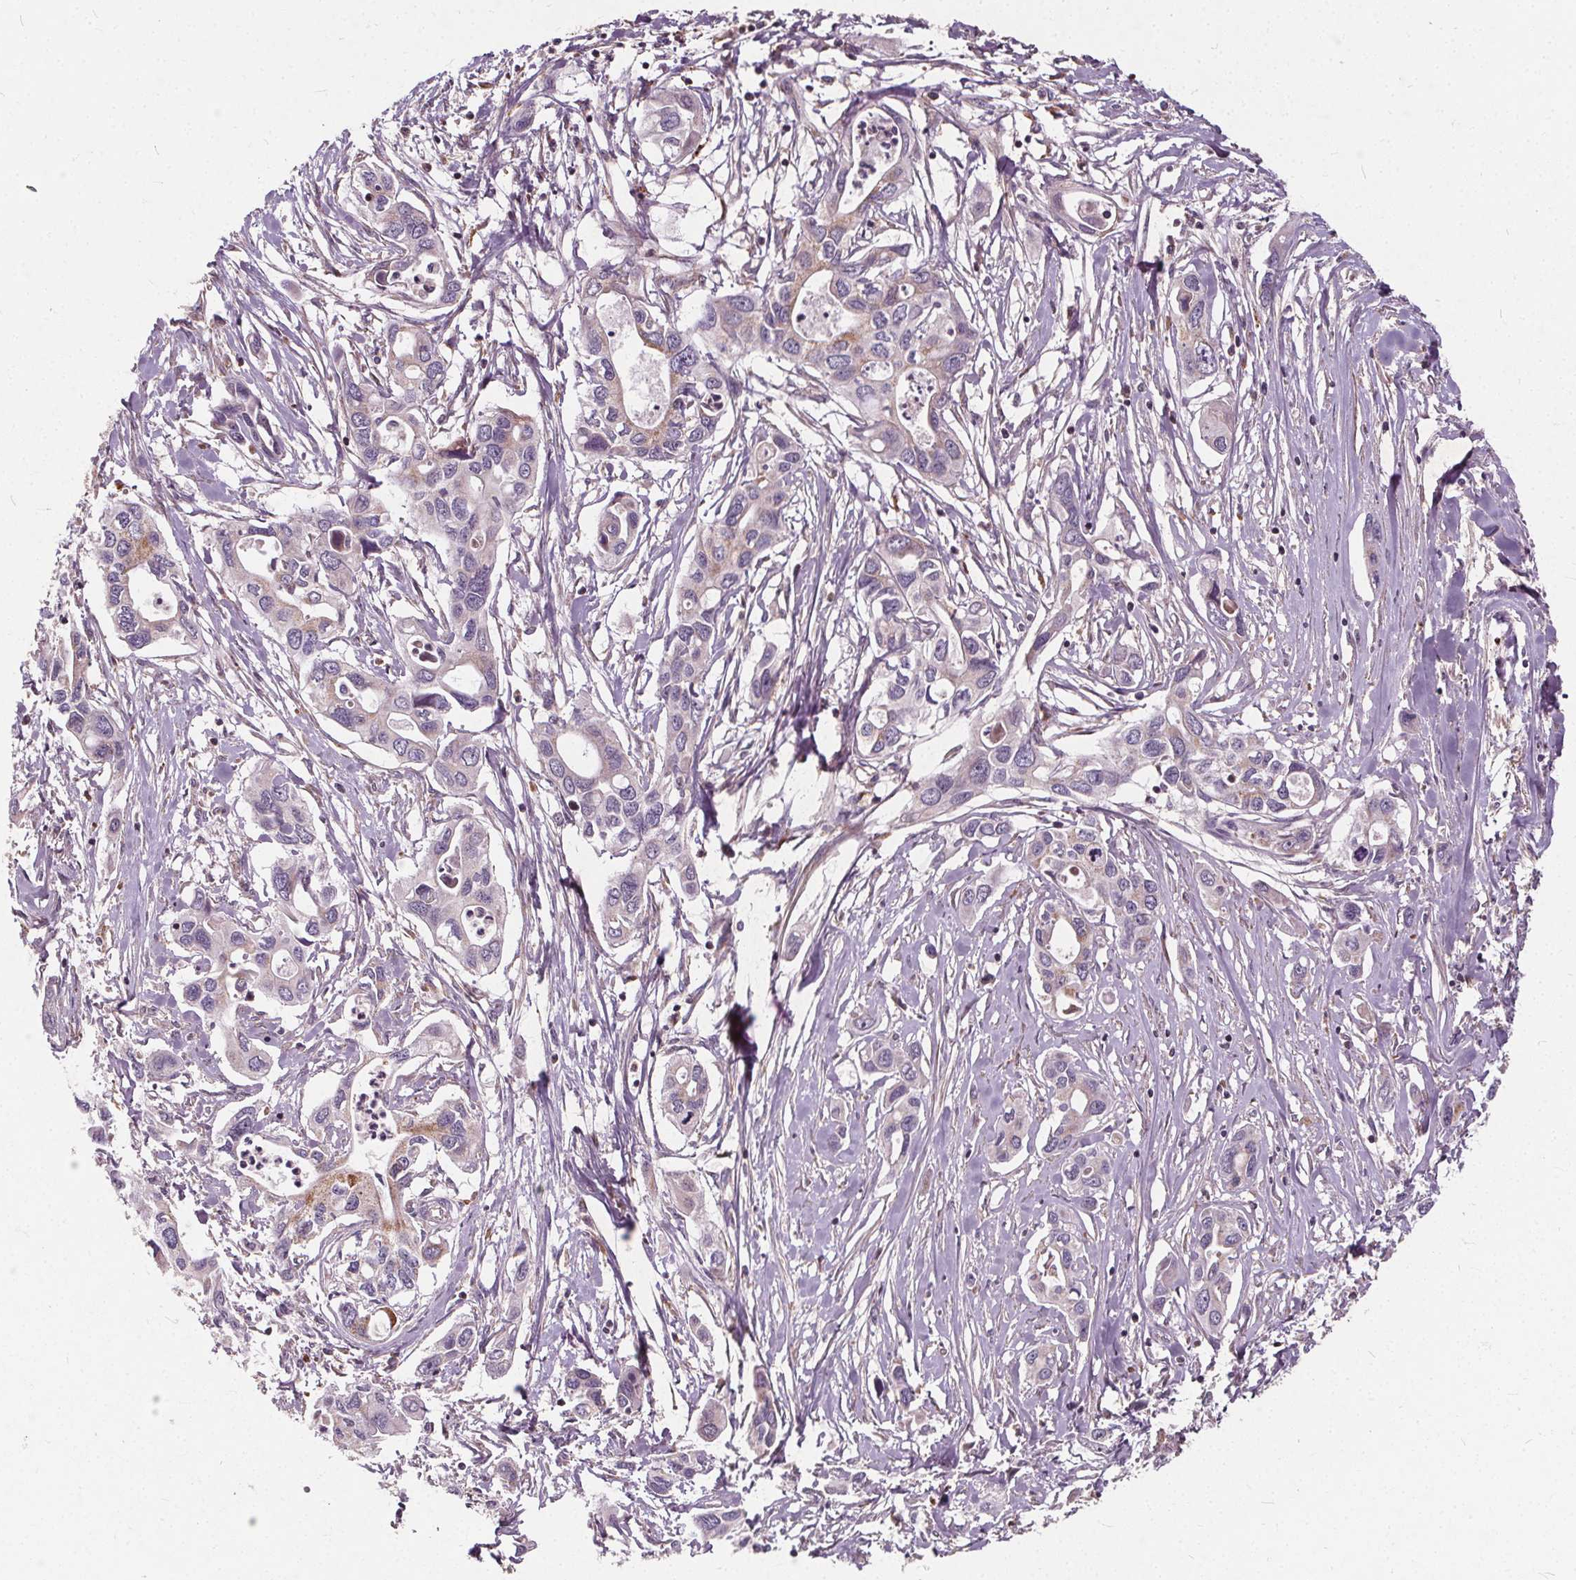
{"staining": {"intensity": "moderate", "quantity": "<25%", "location": "cytoplasmic/membranous"}, "tissue": "pancreatic cancer", "cell_type": "Tumor cells", "image_type": "cancer", "snomed": [{"axis": "morphology", "description": "Adenocarcinoma, NOS"}, {"axis": "topography", "description": "Pancreas"}], "caption": "A brown stain shows moderate cytoplasmic/membranous expression of a protein in pancreatic cancer tumor cells.", "gene": "ORAI2", "patient": {"sex": "male", "age": 60}}